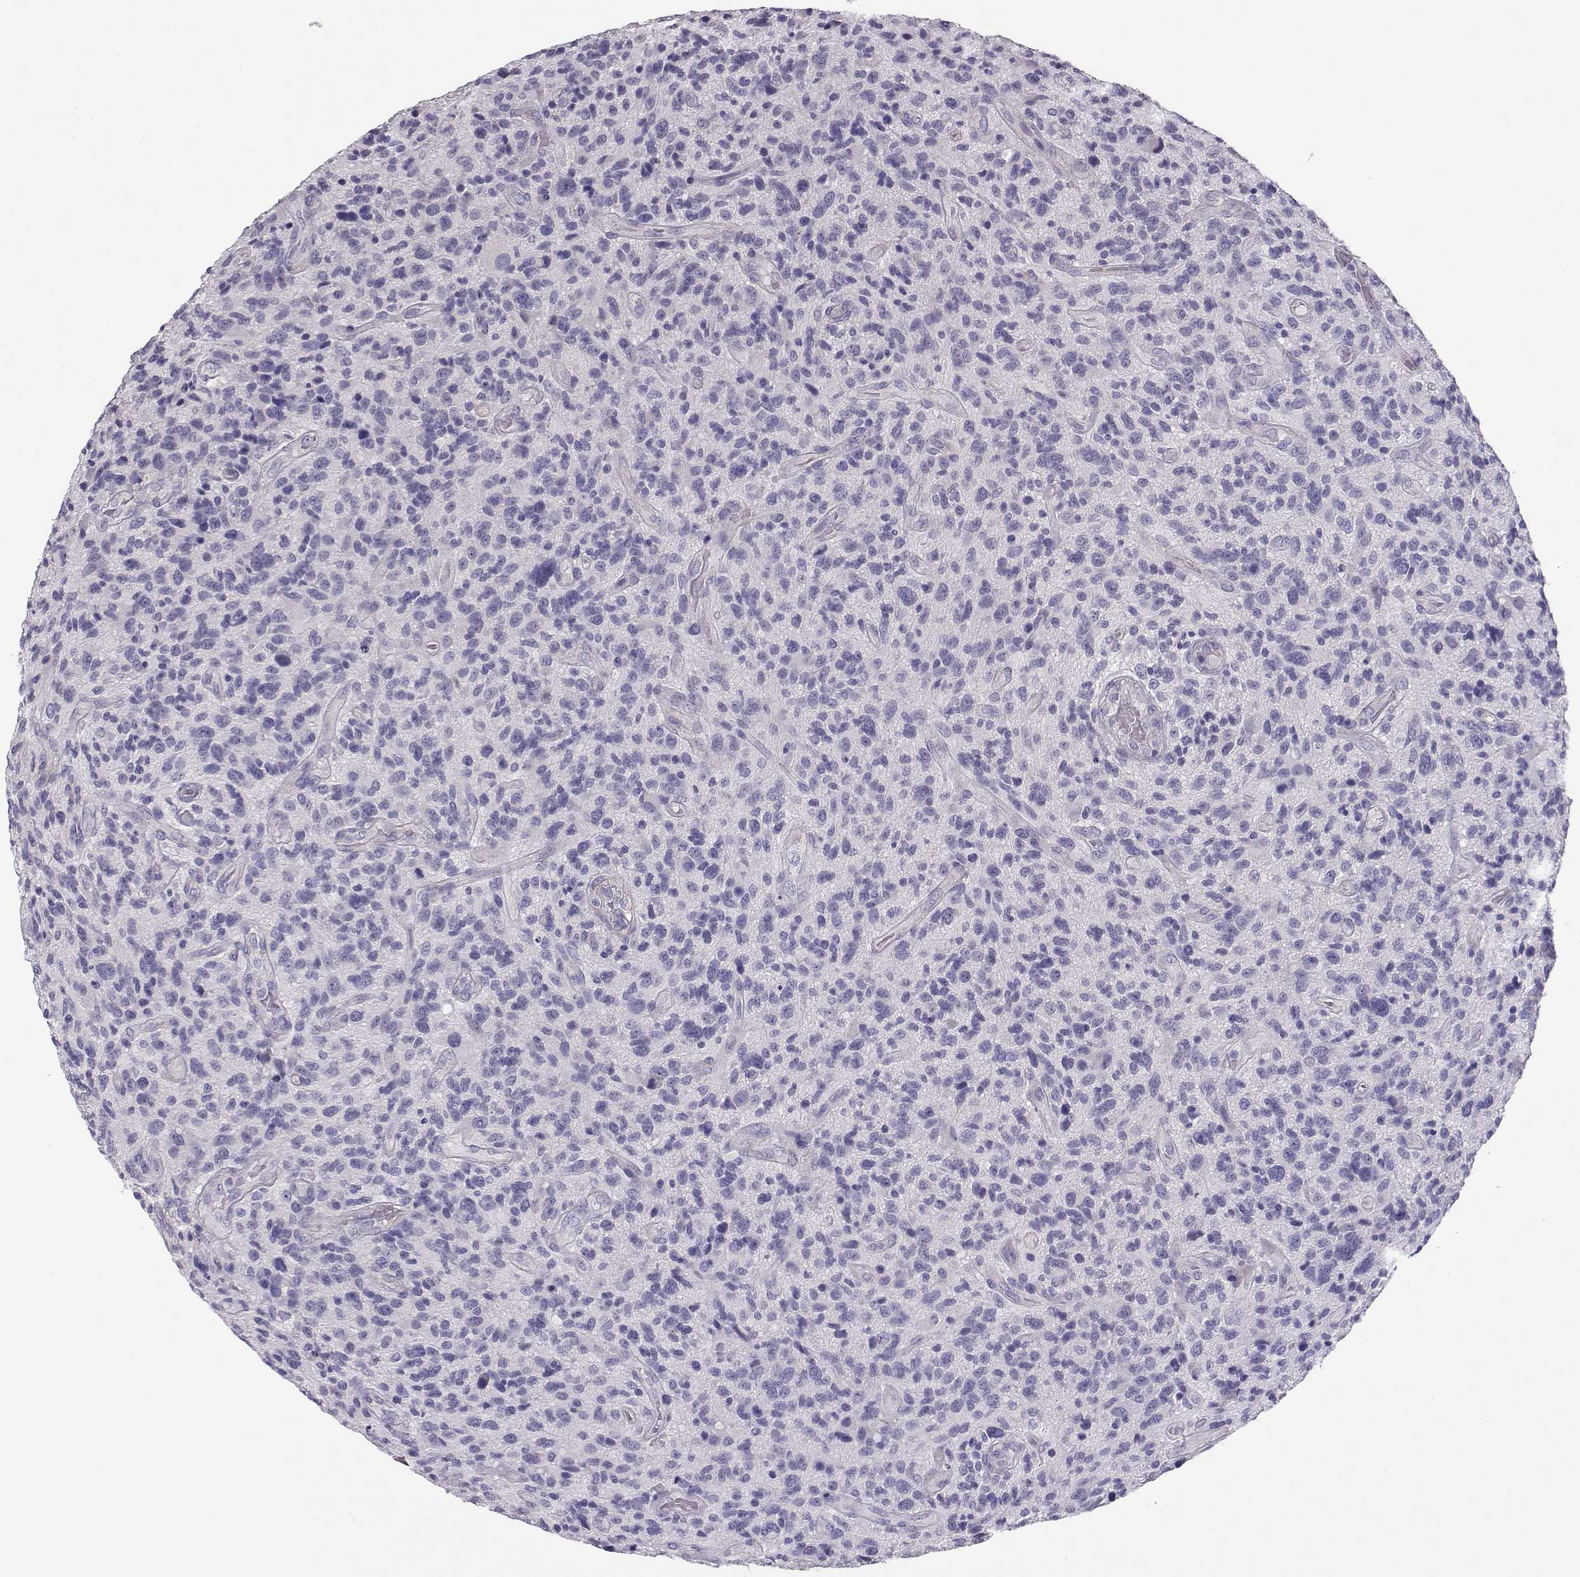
{"staining": {"intensity": "negative", "quantity": "none", "location": "none"}, "tissue": "glioma", "cell_type": "Tumor cells", "image_type": "cancer", "snomed": [{"axis": "morphology", "description": "Glioma, malignant, High grade"}, {"axis": "topography", "description": "Brain"}], "caption": "Tumor cells show no significant staining in malignant glioma (high-grade).", "gene": "ENDOU", "patient": {"sex": "male", "age": 47}}